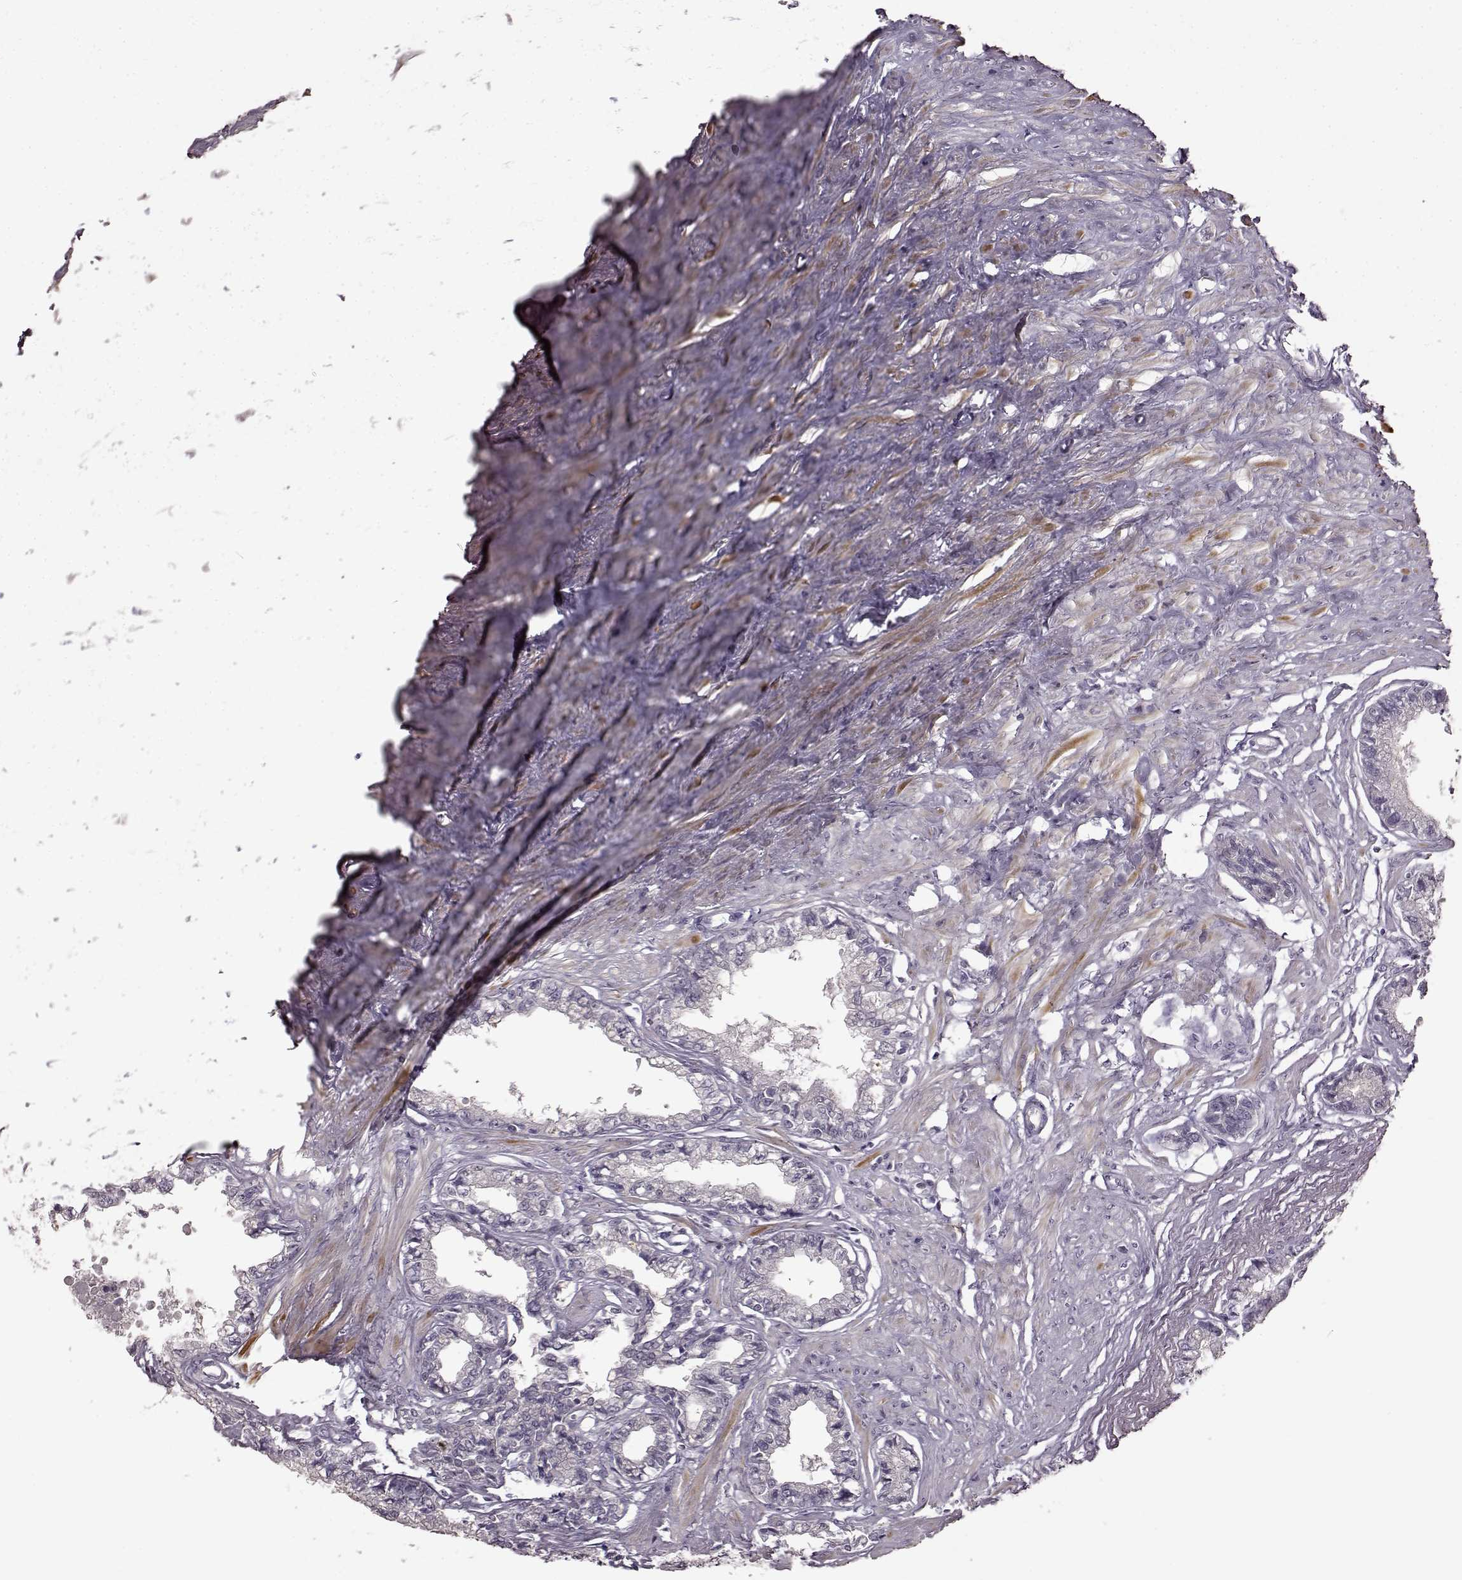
{"staining": {"intensity": "negative", "quantity": "none", "location": "none"}, "tissue": "seminal vesicle", "cell_type": "Glandular cells", "image_type": "normal", "snomed": [{"axis": "morphology", "description": "Normal tissue, NOS"}, {"axis": "morphology", "description": "Urothelial carcinoma, NOS"}, {"axis": "topography", "description": "Urinary bladder"}, {"axis": "topography", "description": "Seminal veicle"}], "caption": "Immunohistochemical staining of unremarkable seminal vesicle shows no significant expression in glandular cells.", "gene": "CNGA3", "patient": {"sex": "male", "age": 76}}